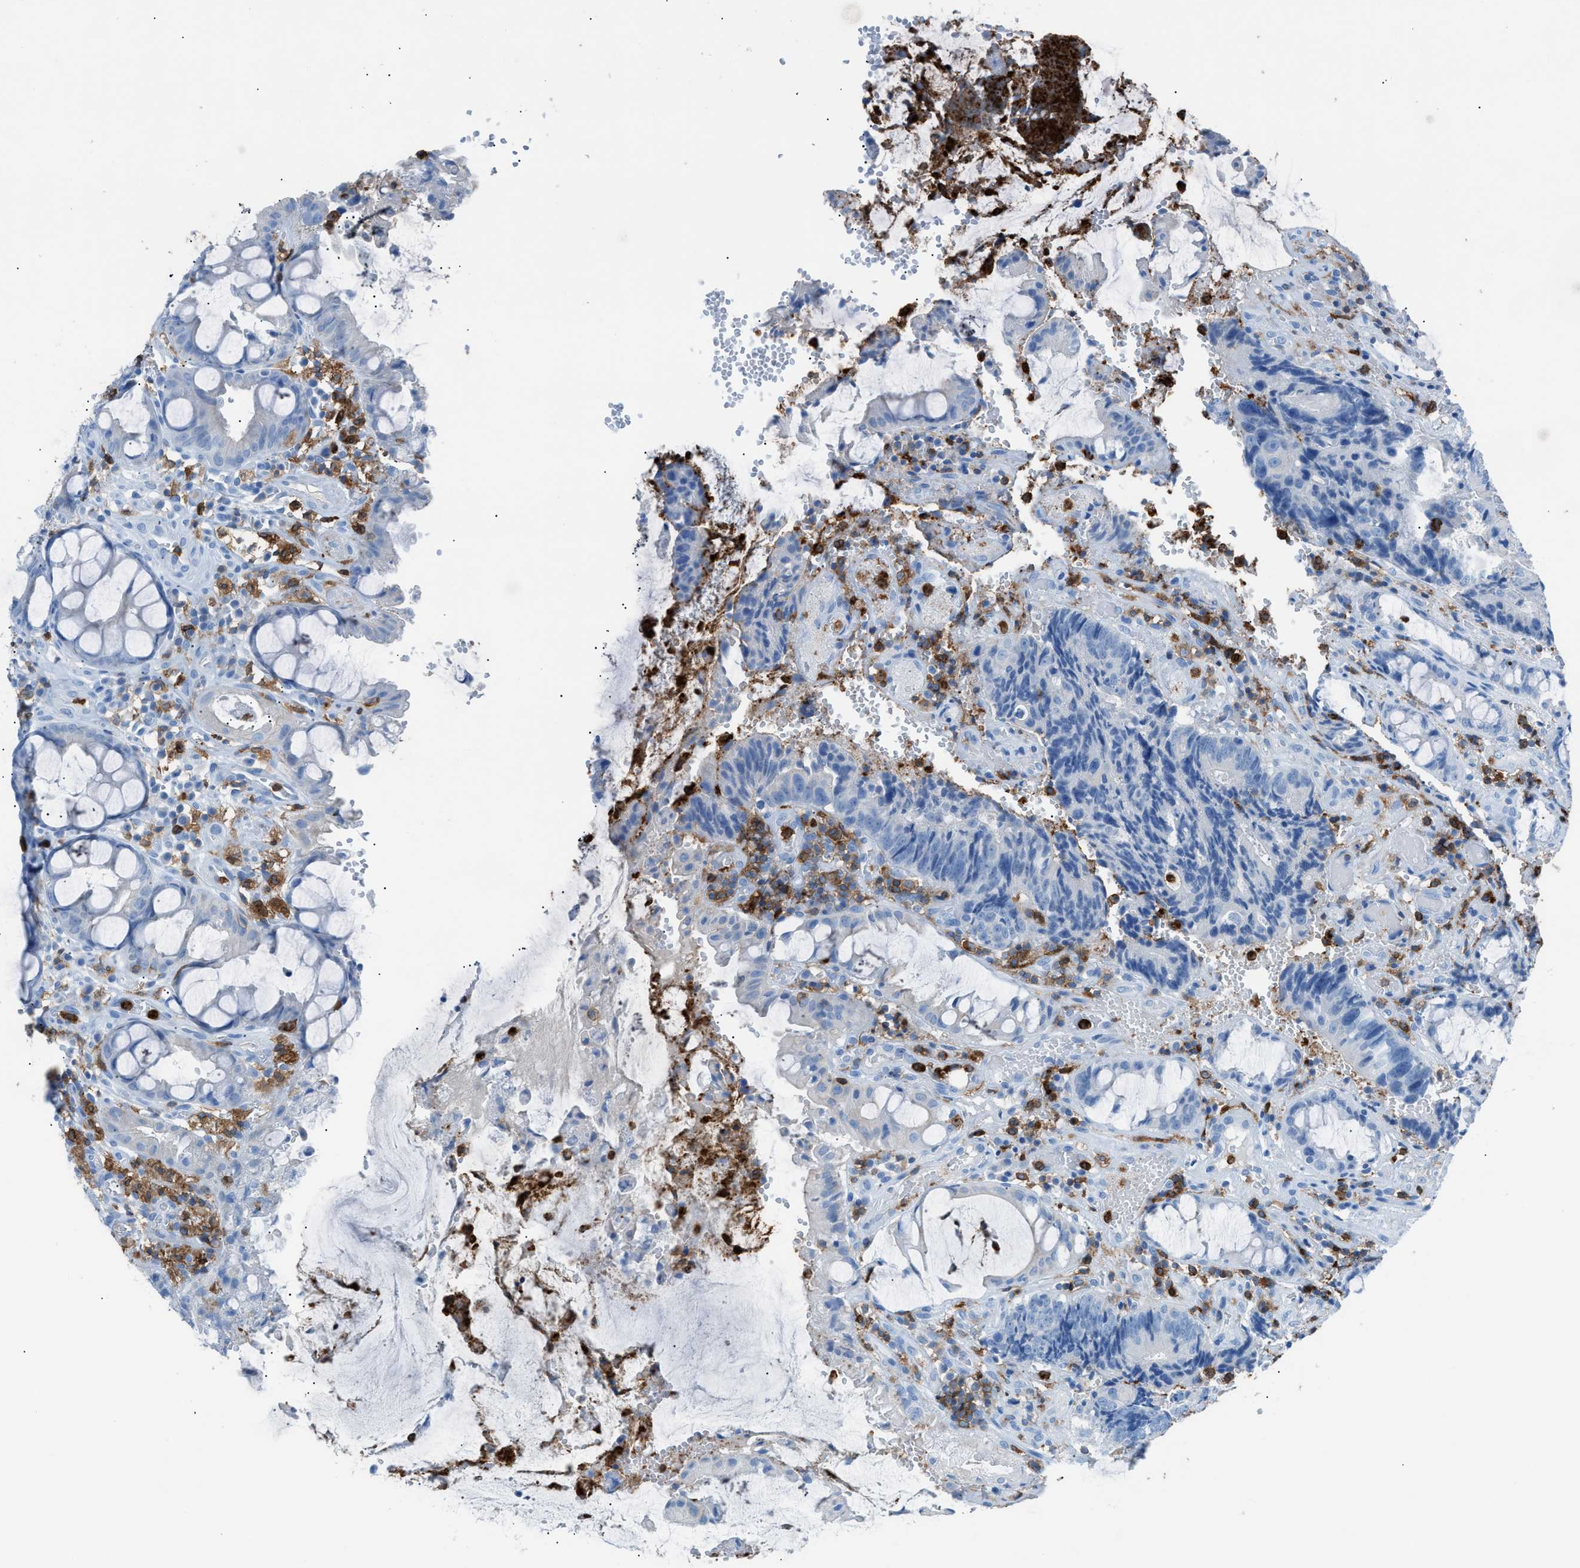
{"staining": {"intensity": "negative", "quantity": "none", "location": "none"}, "tissue": "colorectal cancer", "cell_type": "Tumor cells", "image_type": "cancer", "snomed": [{"axis": "morphology", "description": "Adenocarcinoma, NOS"}, {"axis": "topography", "description": "Colon"}], "caption": "DAB immunohistochemical staining of colorectal adenocarcinoma exhibits no significant expression in tumor cells.", "gene": "ITGB2", "patient": {"sex": "female", "age": 57}}